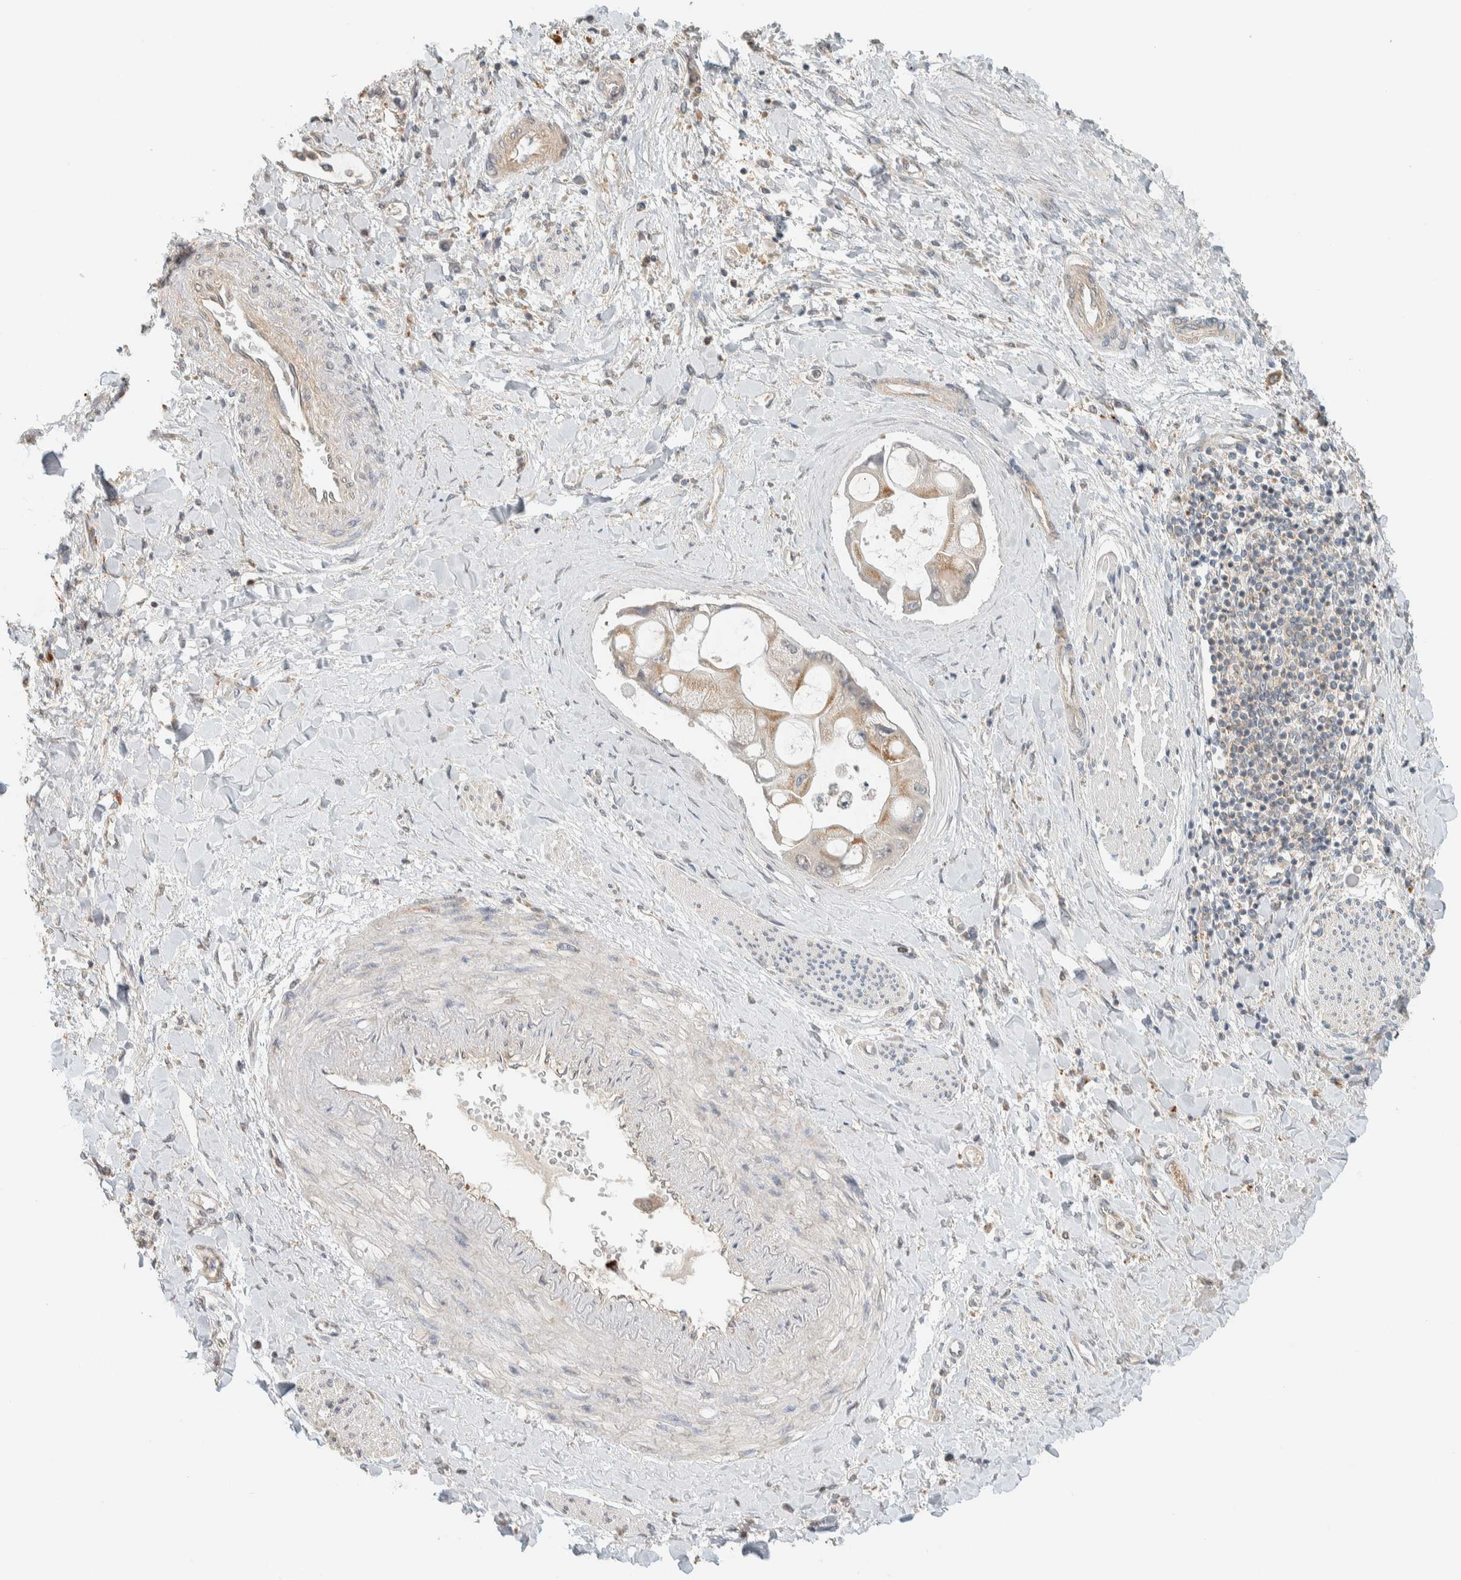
{"staining": {"intensity": "weak", "quantity": ">75%", "location": "cytoplasmic/membranous"}, "tissue": "liver cancer", "cell_type": "Tumor cells", "image_type": "cancer", "snomed": [{"axis": "morphology", "description": "Cholangiocarcinoma"}, {"axis": "topography", "description": "Liver"}], "caption": "This is an image of IHC staining of liver cancer (cholangiocarcinoma), which shows weak staining in the cytoplasmic/membranous of tumor cells.", "gene": "PDE7B", "patient": {"sex": "male", "age": 50}}